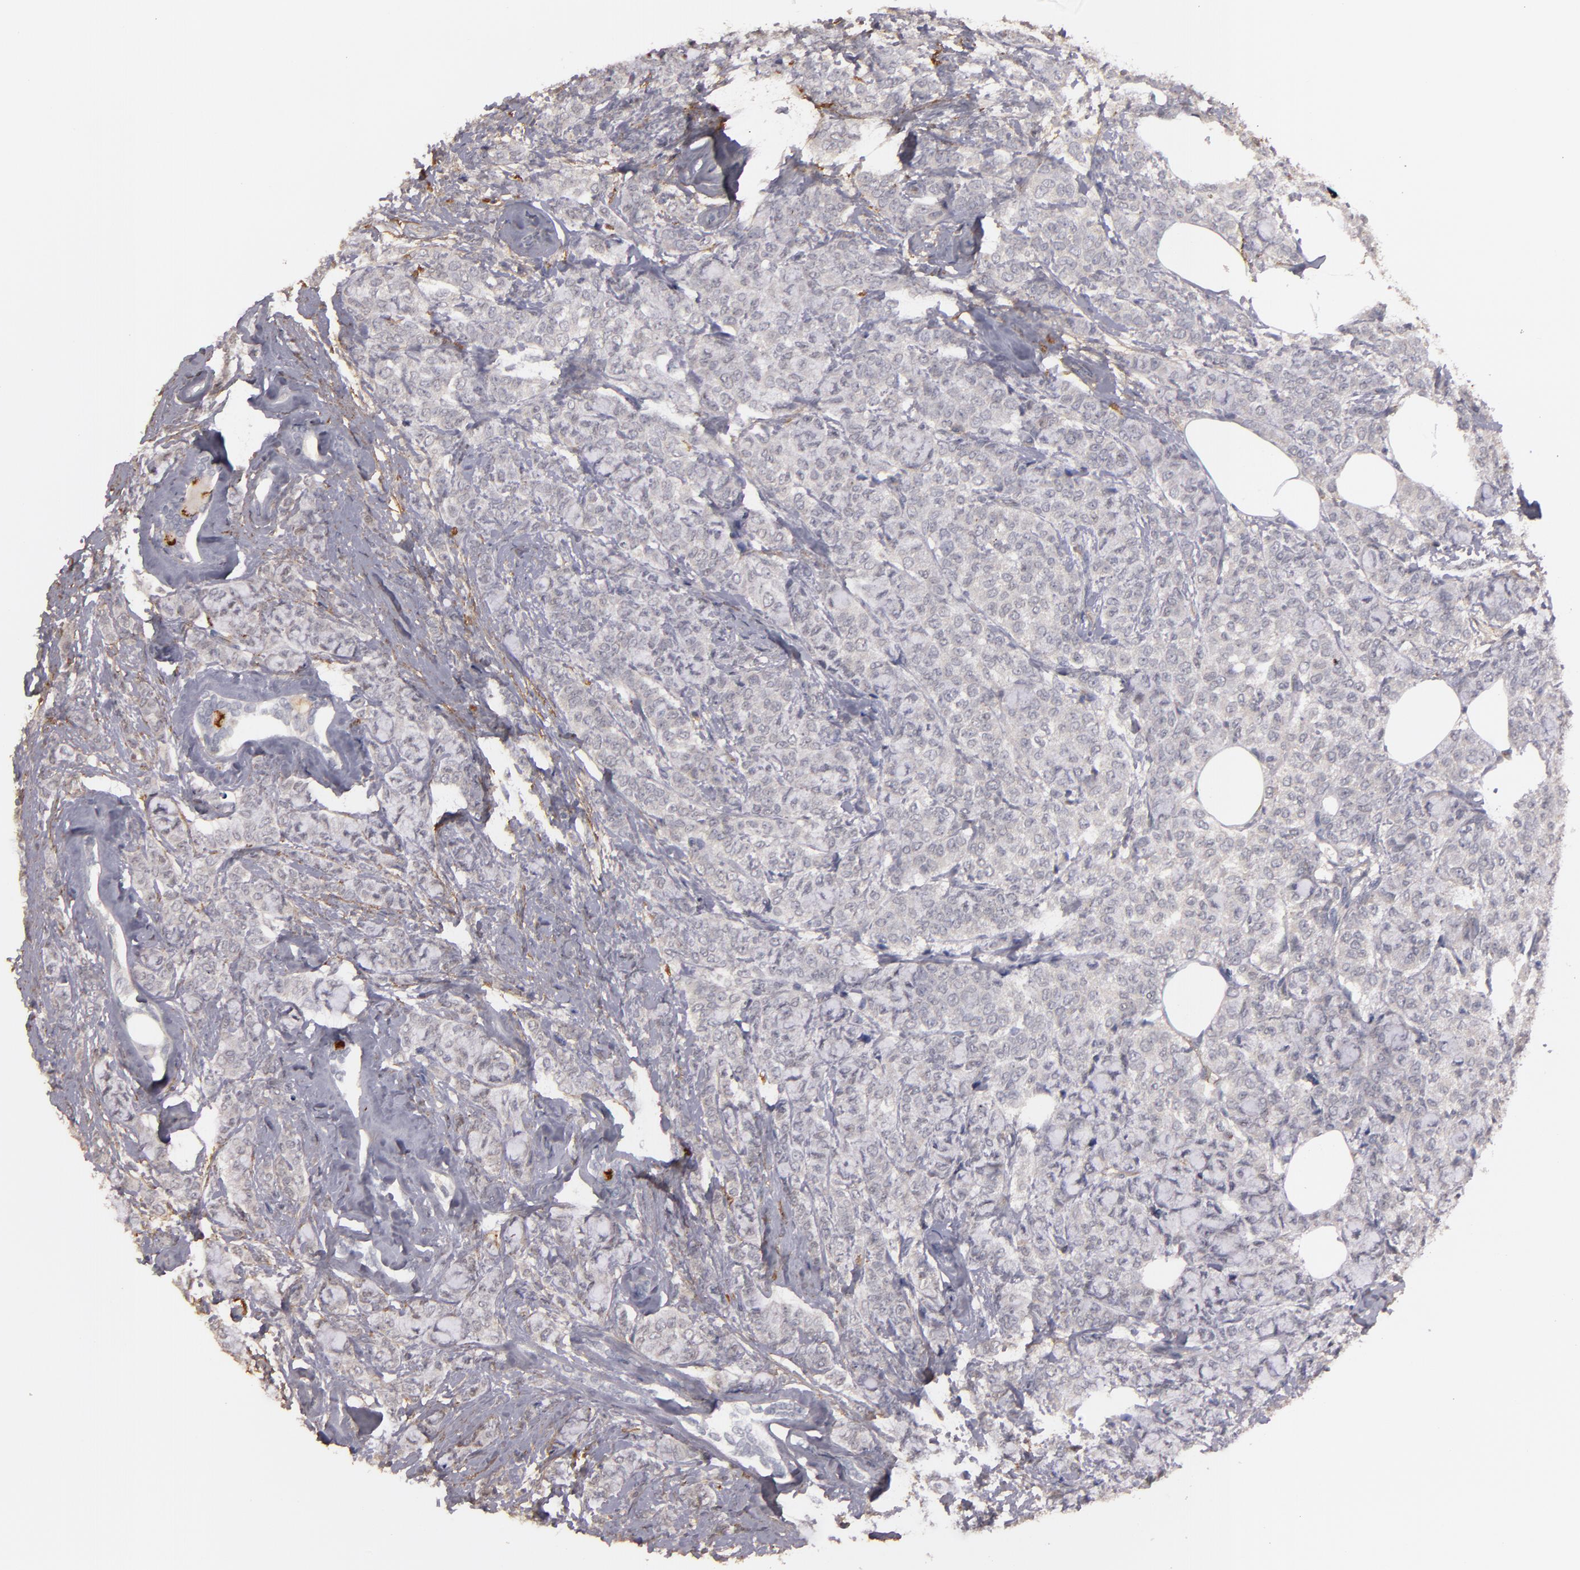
{"staining": {"intensity": "negative", "quantity": "none", "location": "none"}, "tissue": "breast cancer", "cell_type": "Tumor cells", "image_type": "cancer", "snomed": [{"axis": "morphology", "description": "Lobular carcinoma"}, {"axis": "topography", "description": "Breast"}], "caption": "A high-resolution image shows IHC staining of breast lobular carcinoma, which shows no significant positivity in tumor cells.", "gene": "MBL2", "patient": {"sex": "female", "age": 60}}